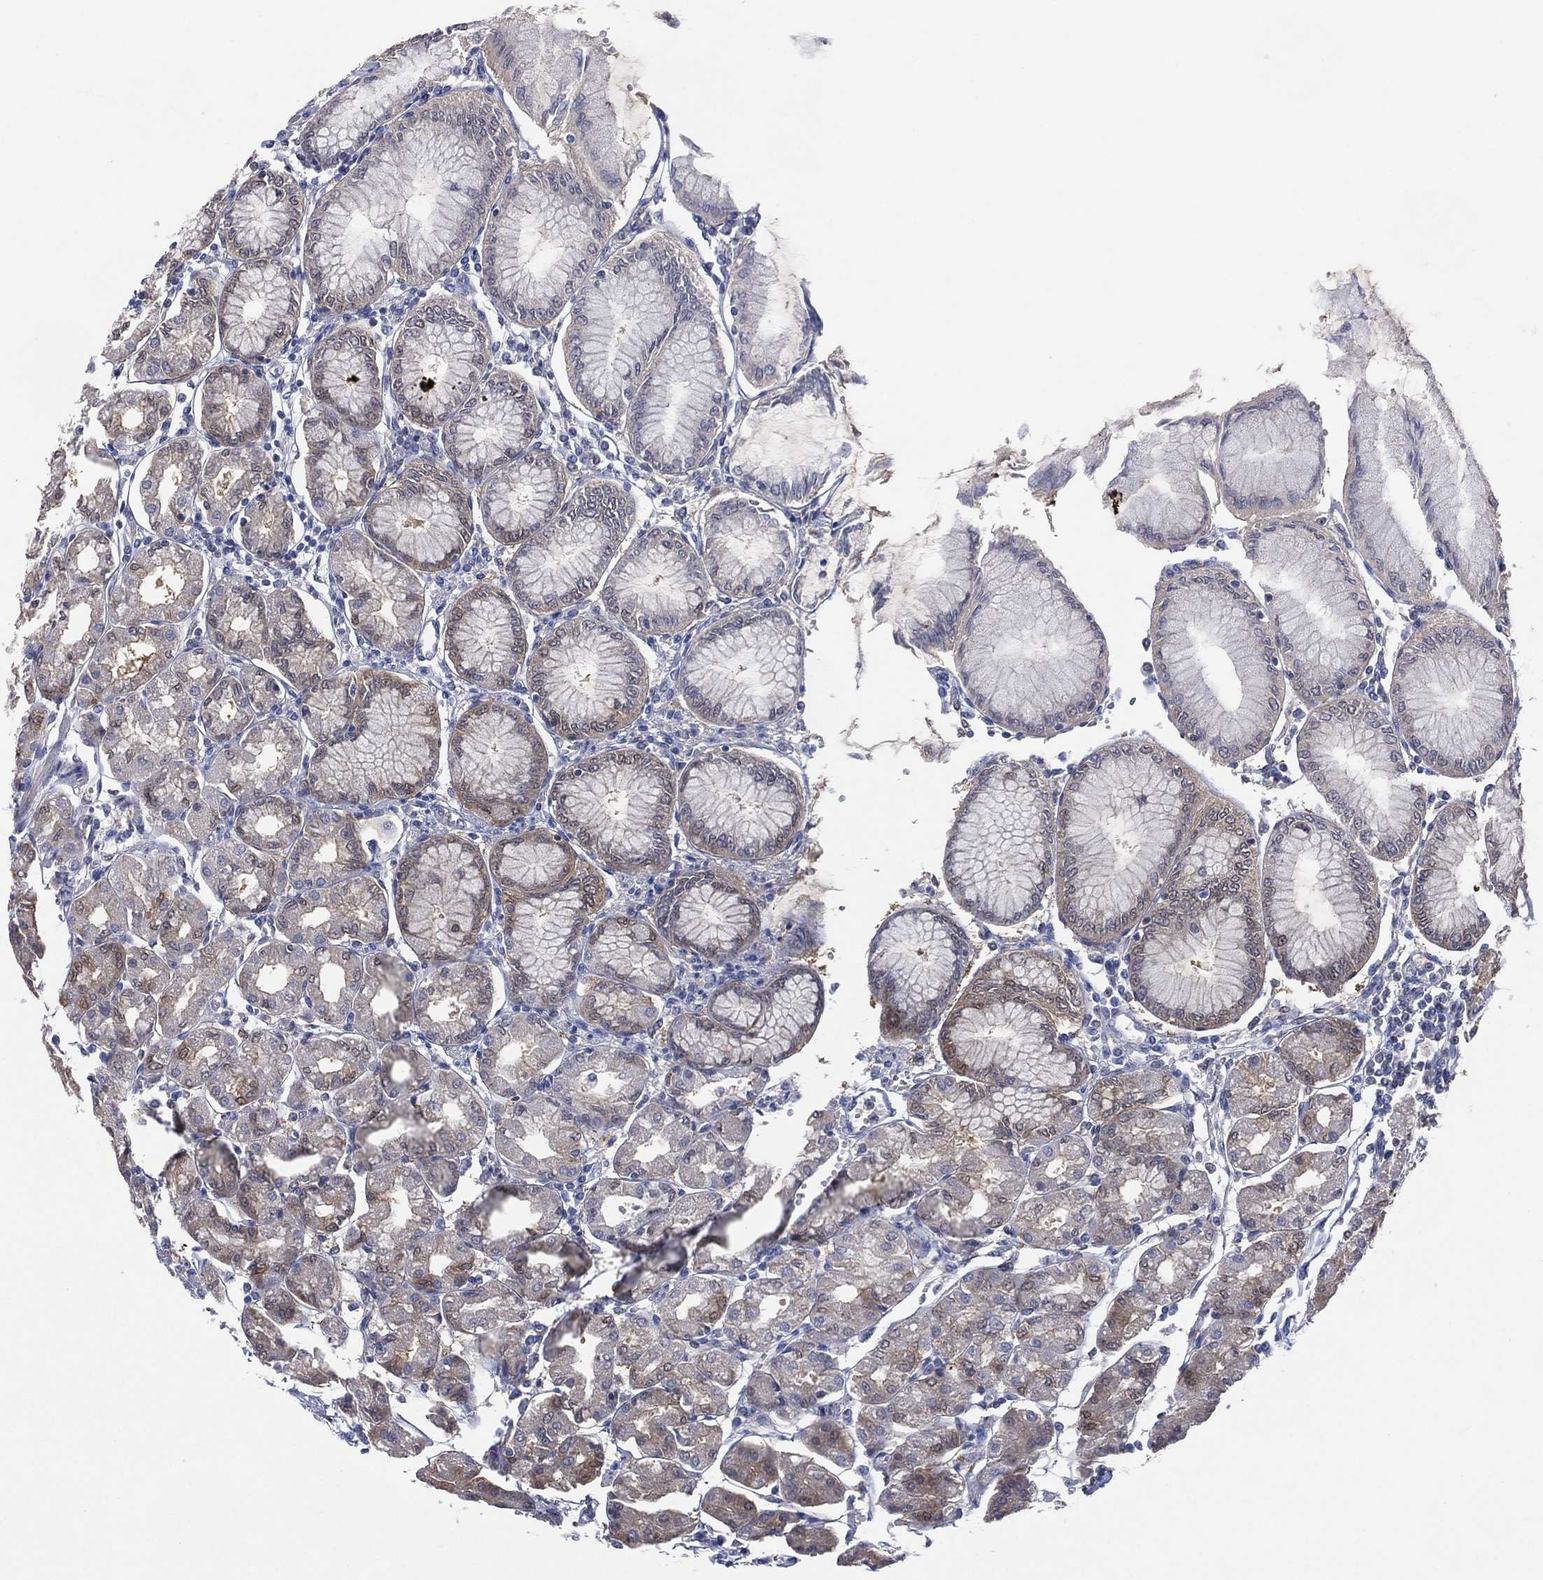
{"staining": {"intensity": "weak", "quantity": "25%-75%", "location": "cytoplasmic/membranous"}, "tissue": "stomach", "cell_type": "Glandular cells", "image_type": "normal", "snomed": [{"axis": "morphology", "description": "Normal tissue, NOS"}, {"axis": "topography", "description": "Skeletal muscle"}, {"axis": "topography", "description": "Stomach"}], "caption": "A brown stain shows weak cytoplasmic/membranous staining of a protein in glandular cells of normal stomach. (IHC, brightfield microscopy, high magnification).", "gene": "DDAH1", "patient": {"sex": "female", "age": 57}}